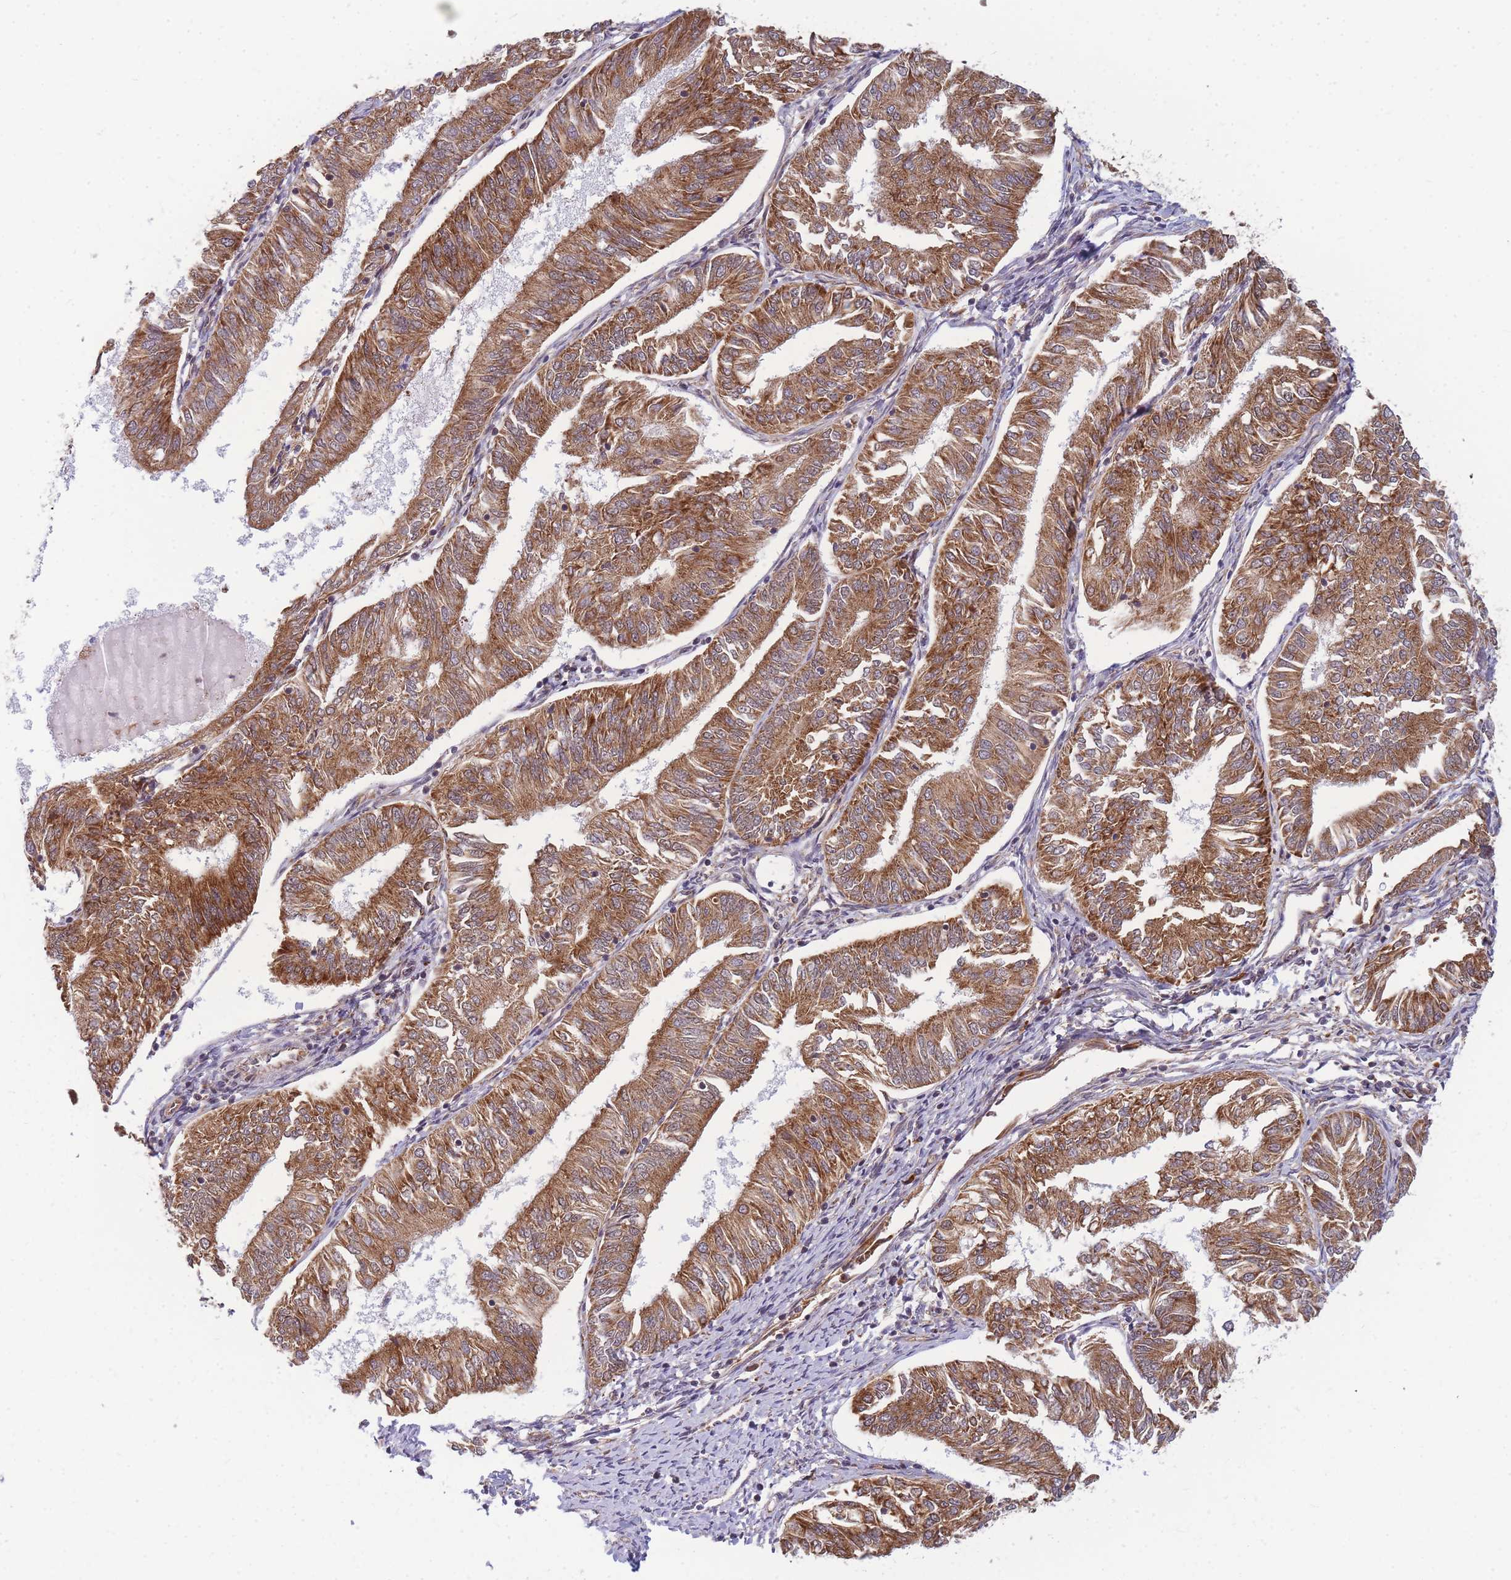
{"staining": {"intensity": "strong", "quantity": ">75%", "location": "cytoplasmic/membranous"}, "tissue": "endometrial cancer", "cell_type": "Tumor cells", "image_type": "cancer", "snomed": [{"axis": "morphology", "description": "Adenocarcinoma, NOS"}, {"axis": "topography", "description": "Endometrium"}], "caption": "The photomicrograph displays staining of endometrial adenocarcinoma, revealing strong cytoplasmic/membranous protein expression (brown color) within tumor cells. Nuclei are stained in blue.", "gene": "MRPL23", "patient": {"sex": "female", "age": 58}}